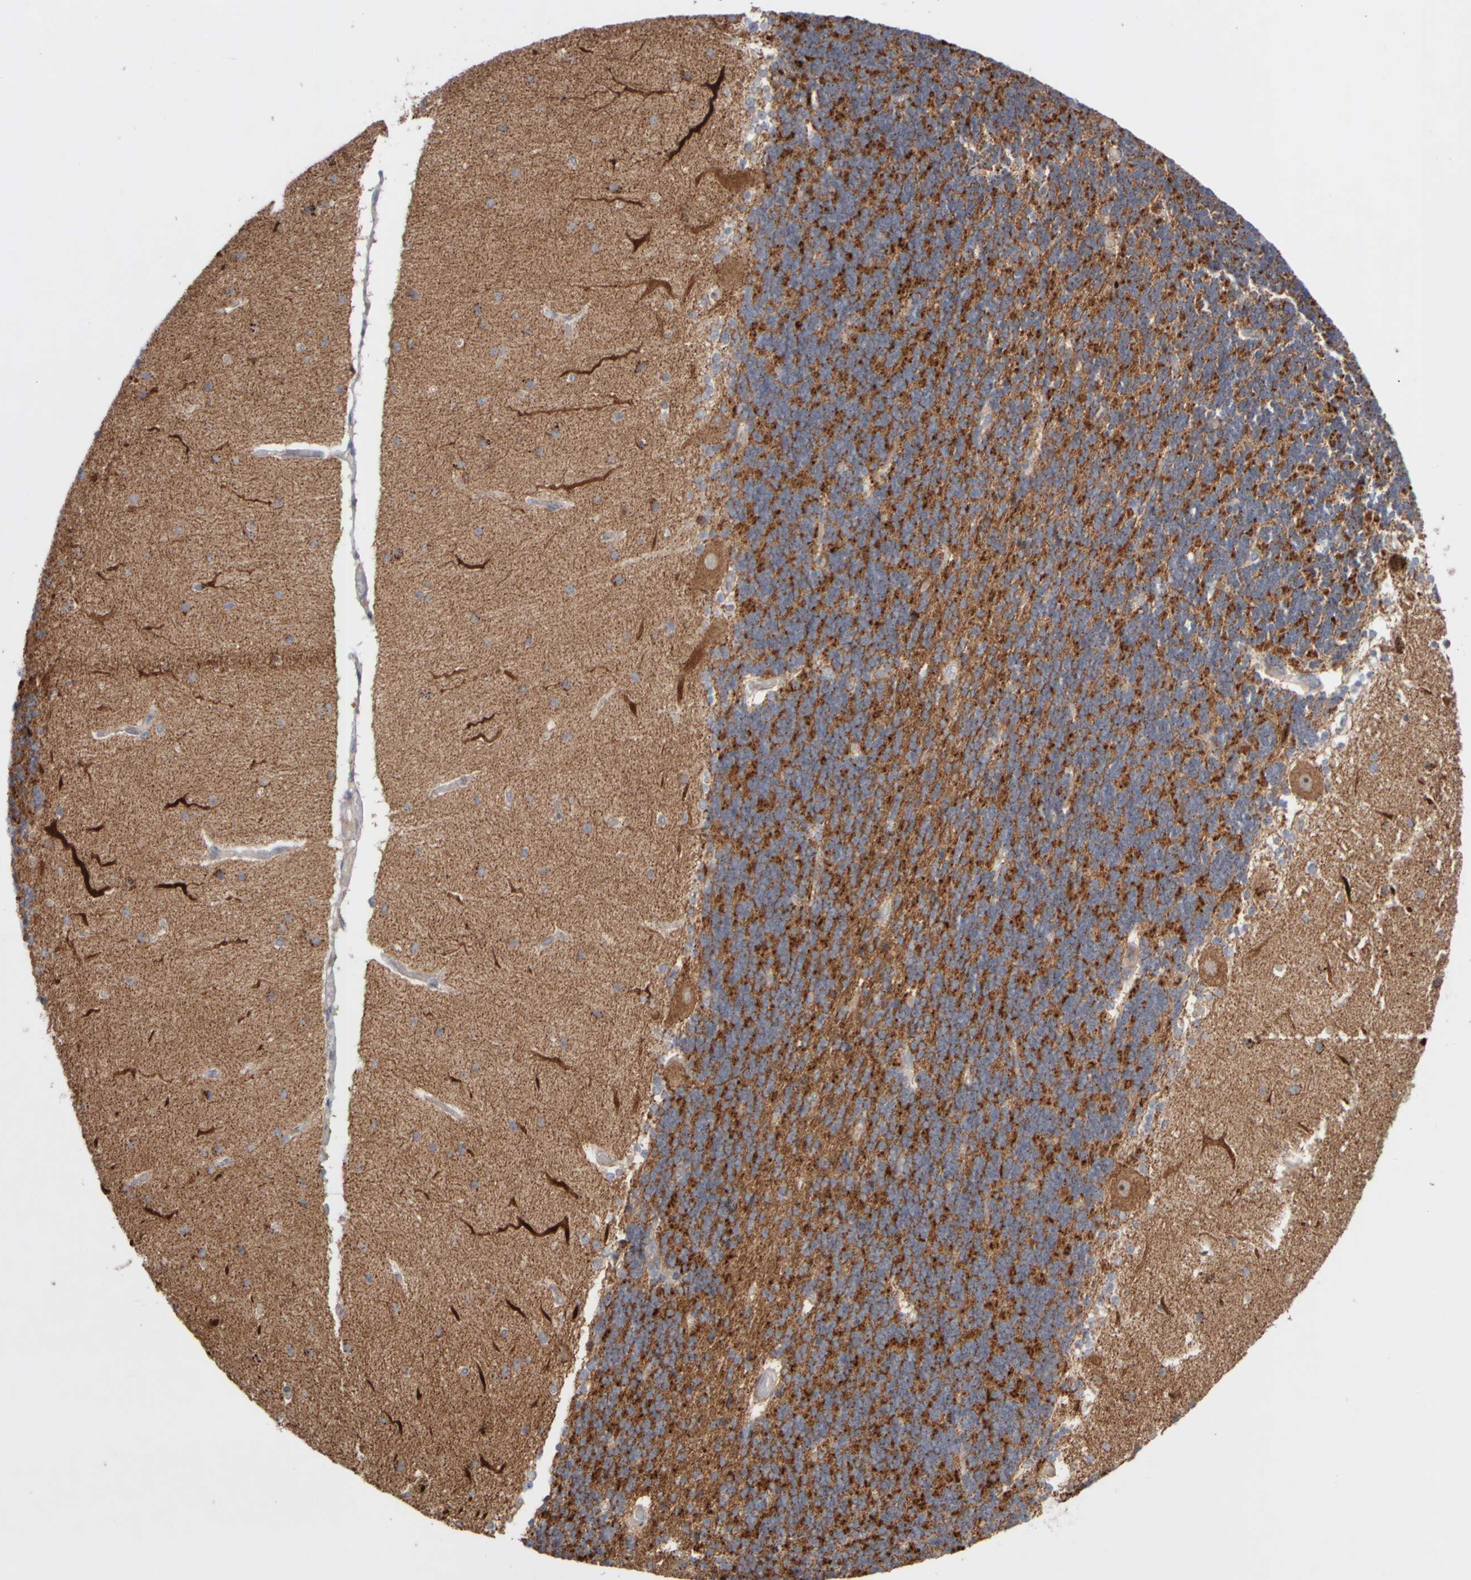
{"staining": {"intensity": "moderate", "quantity": ">75%", "location": "cytoplasmic/membranous"}, "tissue": "cerebellum", "cell_type": "Cells in granular layer", "image_type": "normal", "snomed": [{"axis": "morphology", "description": "Normal tissue, NOS"}, {"axis": "topography", "description": "Cerebellum"}], "caption": "DAB immunohistochemical staining of unremarkable human cerebellum reveals moderate cytoplasmic/membranous protein positivity in approximately >75% of cells in granular layer.", "gene": "CHADL", "patient": {"sex": "female", "age": 54}}